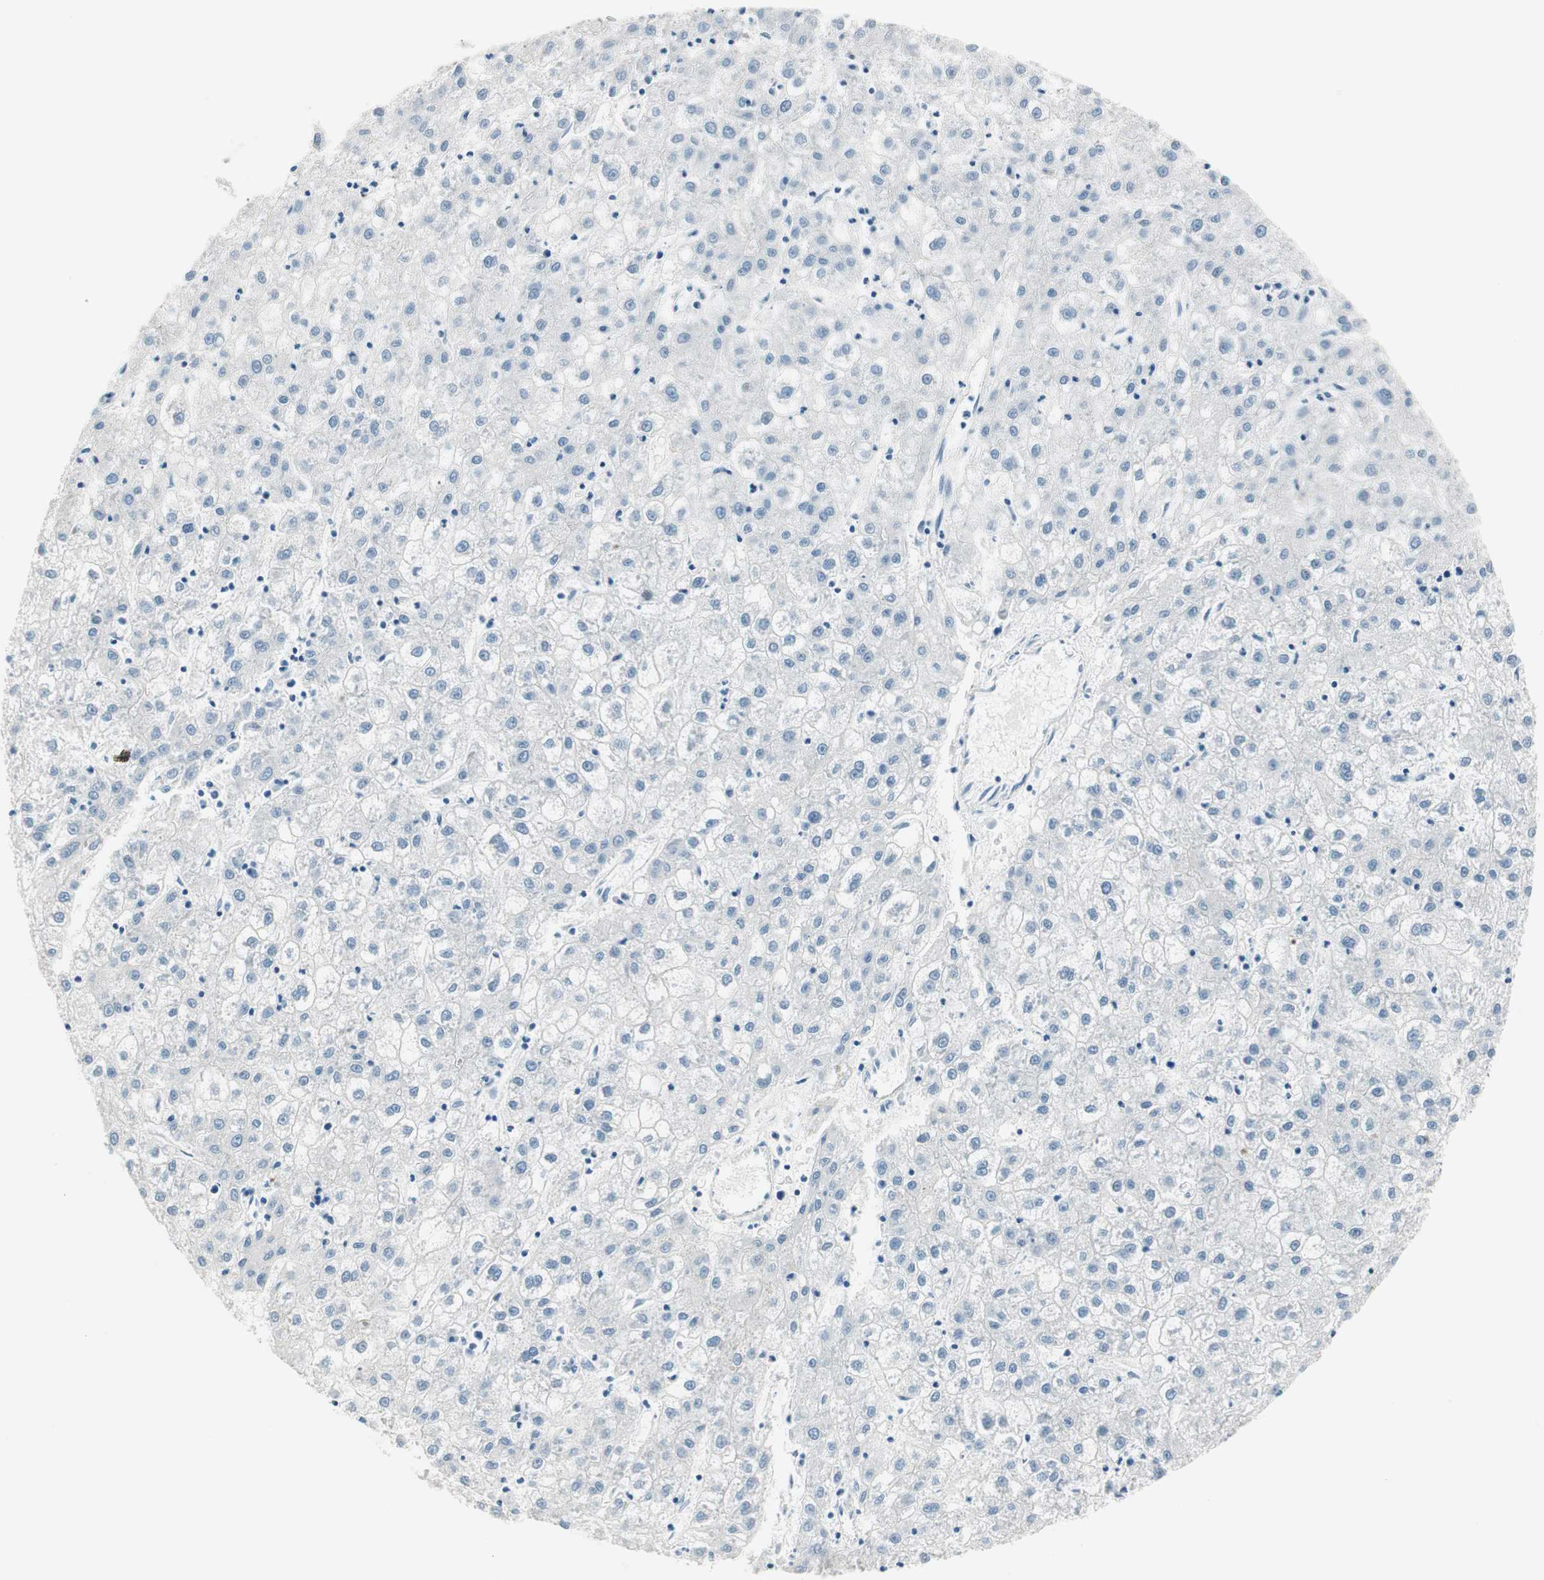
{"staining": {"intensity": "negative", "quantity": "none", "location": "none"}, "tissue": "liver cancer", "cell_type": "Tumor cells", "image_type": "cancer", "snomed": [{"axis": "morphology", "description": "Carcinoma, Hepatocellular, NOS"}, {"axis": "topography", "description": "Liver"}], "caption": "The photomicrograph displays no significant staining in tumor cells of liver hepatocellular carcinoma.", "gene": "GNAO1", "patient": {"sex": "male", "age": 72}}